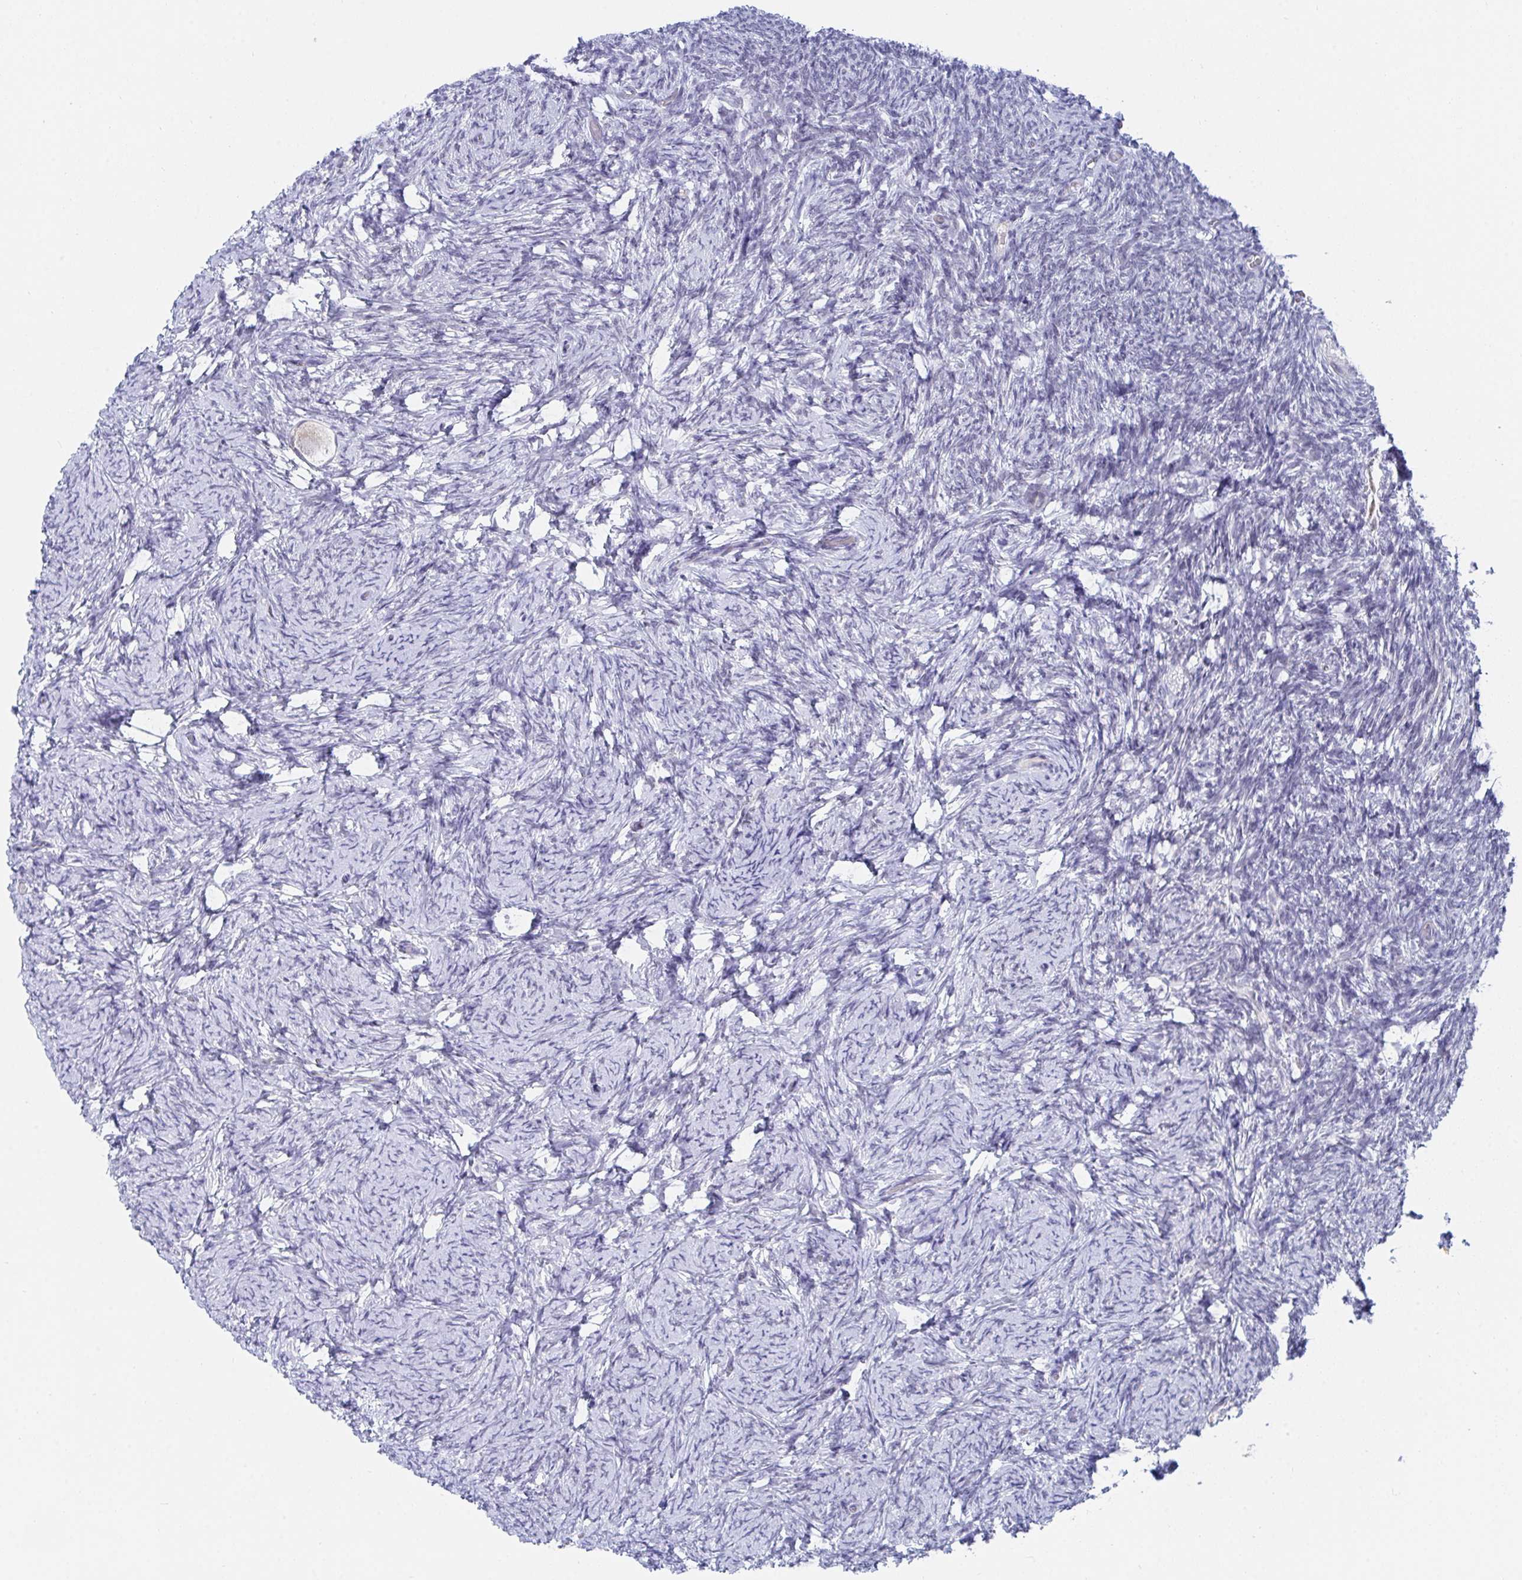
{"staining": {"intensity": "negative", "quantity": "none", "location": "none"}, "tissue": "ovary", "cell_type": "Follicle cells", "image_type": "normal", "snomed": [{"axis": "morphology", "description": "Normal tissue, NOS"}, {"axis": "topography", "description": "Ovary"}], "caption": "Immunohistochemistry (IHC) histopathology image of unremarkable human ovary stained for a protein (brown), which reveals no expression in follicle cells. (DAB (3,3'-diaminobenzidine) immunohistochemistry with hematoxylin counter stain).", "gene": "DAOA", "patient": {"sex": "female", "age": 34}}